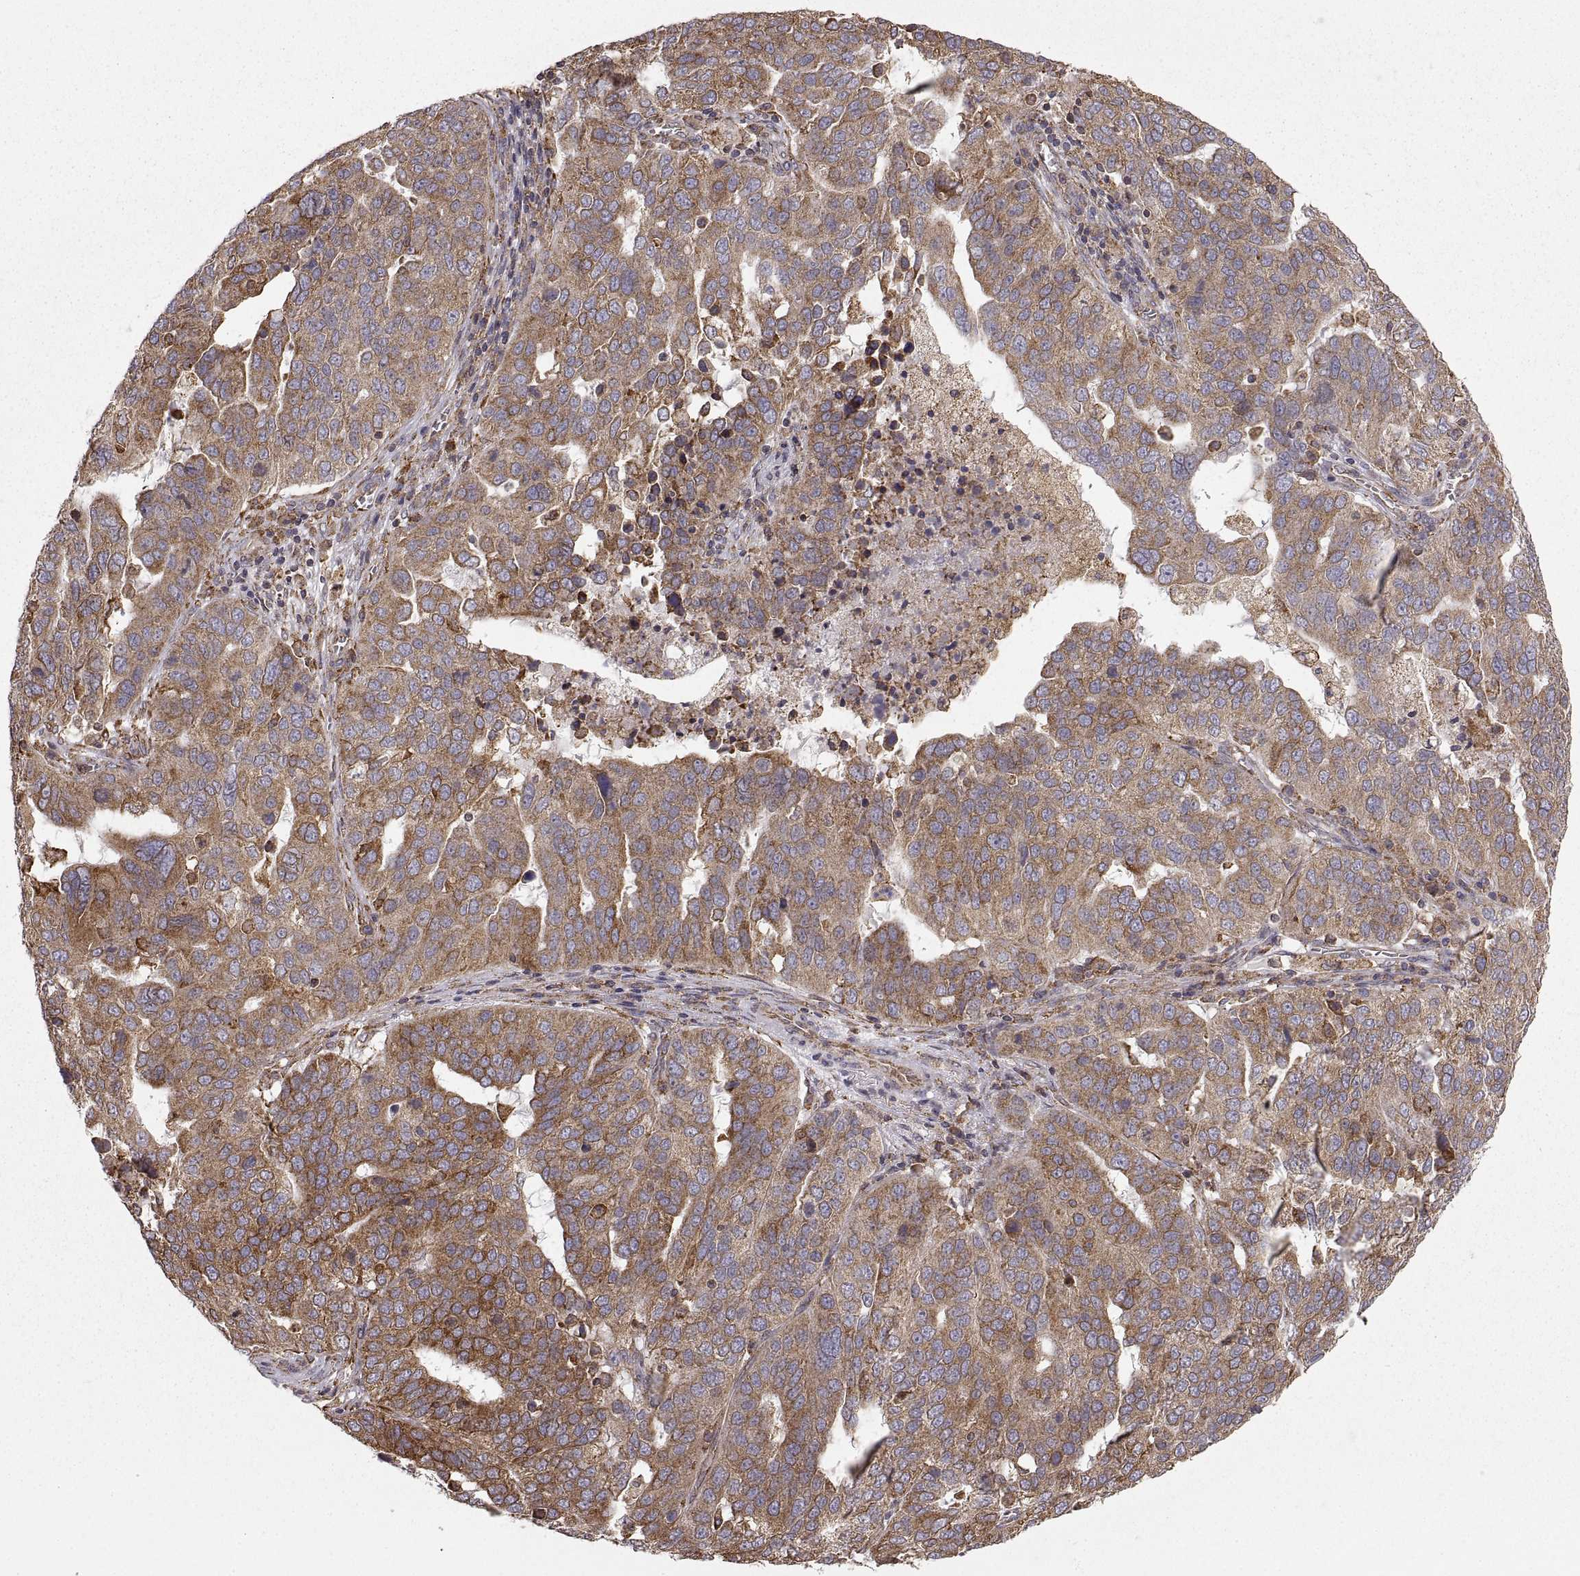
{"staining": {"intensity": "strong", "quantity": "<25%", "location": "cytoplasmic/membranous"}, "tissue": "ovarian cancer", "cell_type": "Tumor cells", "image_type": "cancer", "snomed": [{"axis": "morphology", "description": "Carcinoma, endometroid"}, {"axis": "topography", "description": "Soft tissue"}, {"axis": "topography", "description": "Ovary"}], "caption": "Human ovarian cancer stained for a protein (brown) displays strong cytoplasmic/membranous positive expression in approximately <25% of tumor cells.", "gene": "PDIA3", "patient": {"sex": "female", "age": 52}}